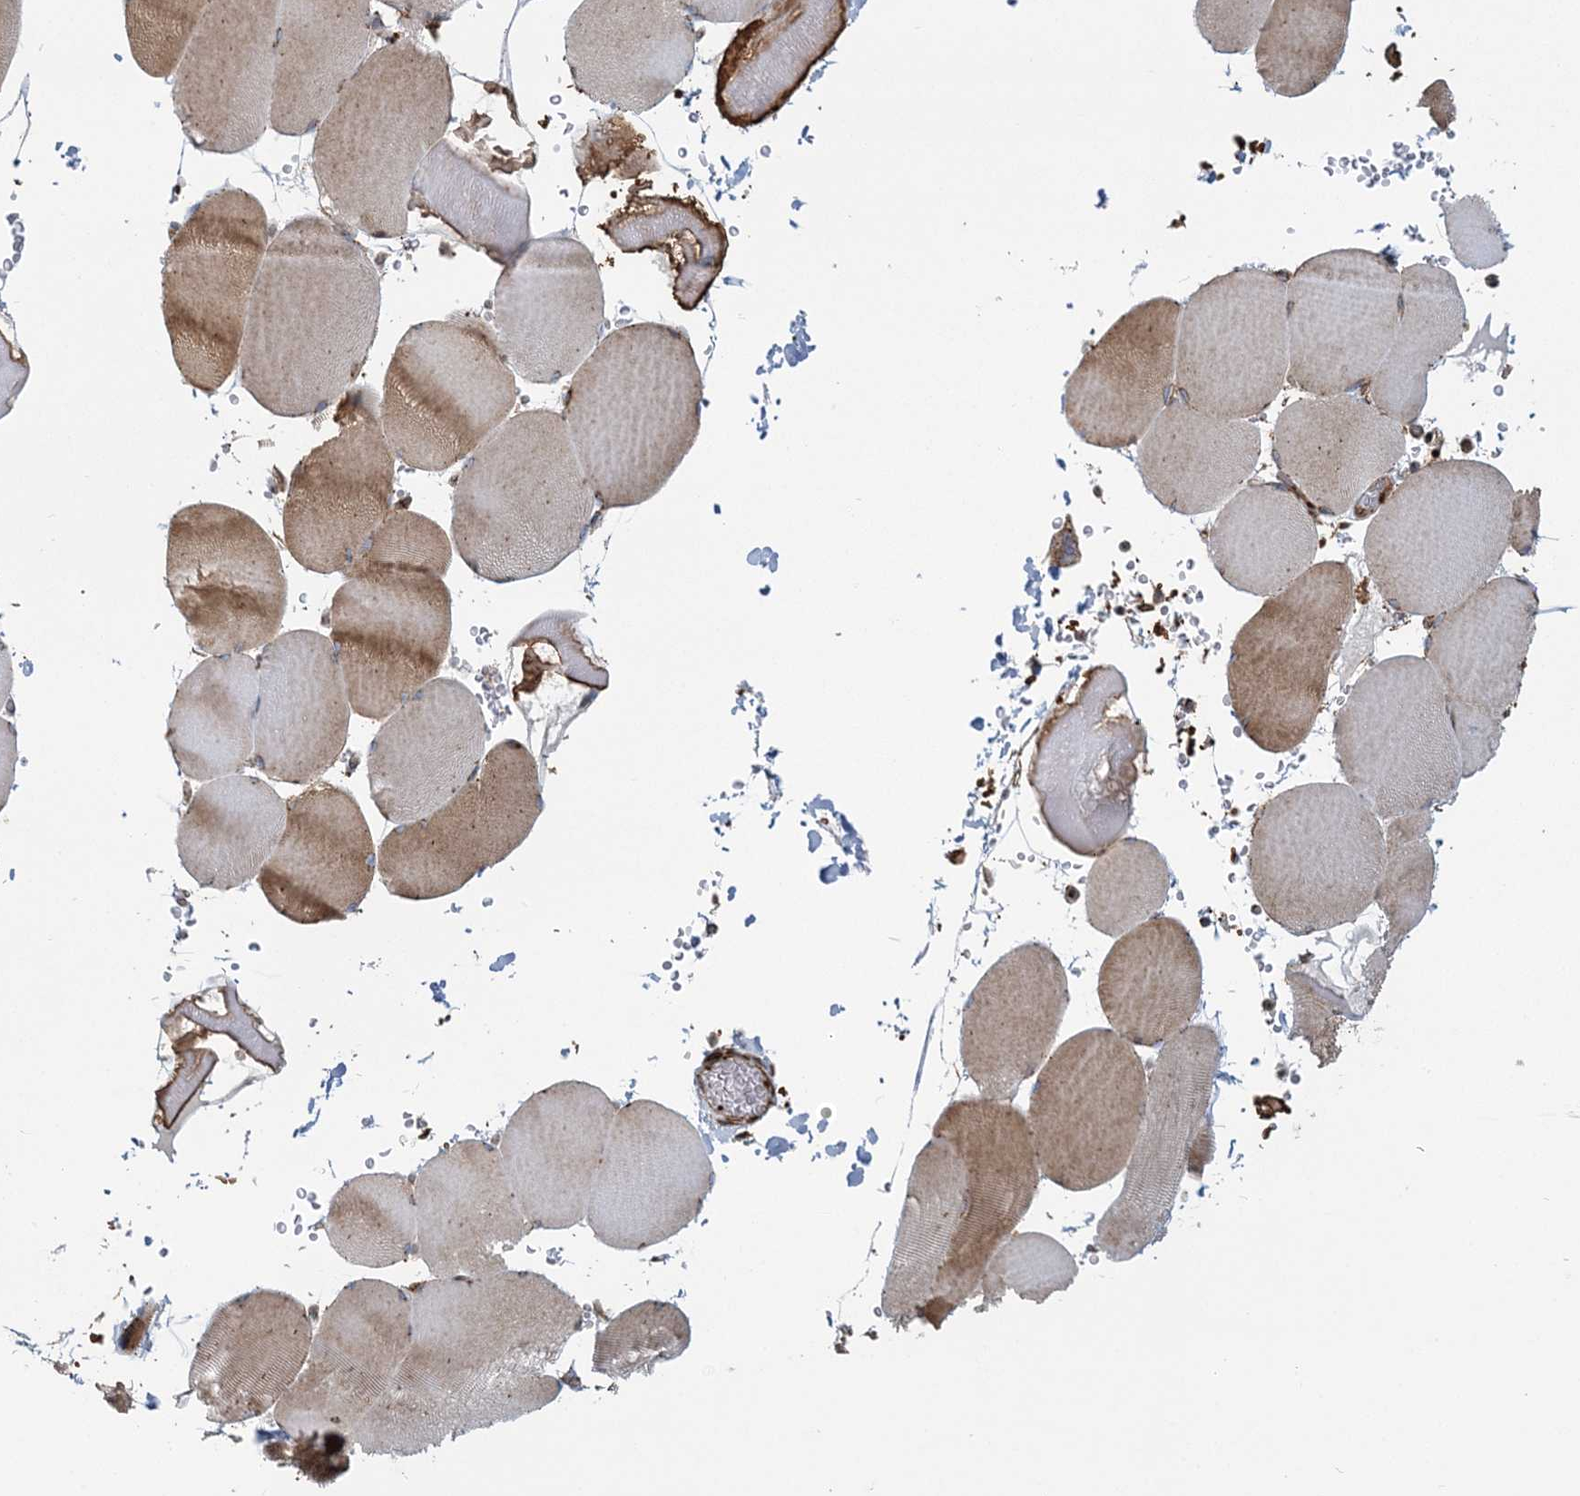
{"staining": {"intensity": "moderate", "quantity": "25%-75%", "location": "cytoplasmic/membranous"}, "tissue": "skeletal muscle", "cell_type": "Myocytes", "image_type": "normal", "snomed": [{"axis": "morphology", "description": "Normal tissue, NOS"}, {"axis": "topography", "description": "Skeletal muscle"}, {"axis": "topography", "description": "Head-Neck"}], "caption": "The photomicrograph shows a brown stain indicating the presence of a protein in the cytoplasmic/membranous of myocytes in skeletal muscle. The protein is shown in brown color, while the nuclei are stained blue.", "gene": "TRAF3IP2", "patient": {"sex": "male", "age": 66}}